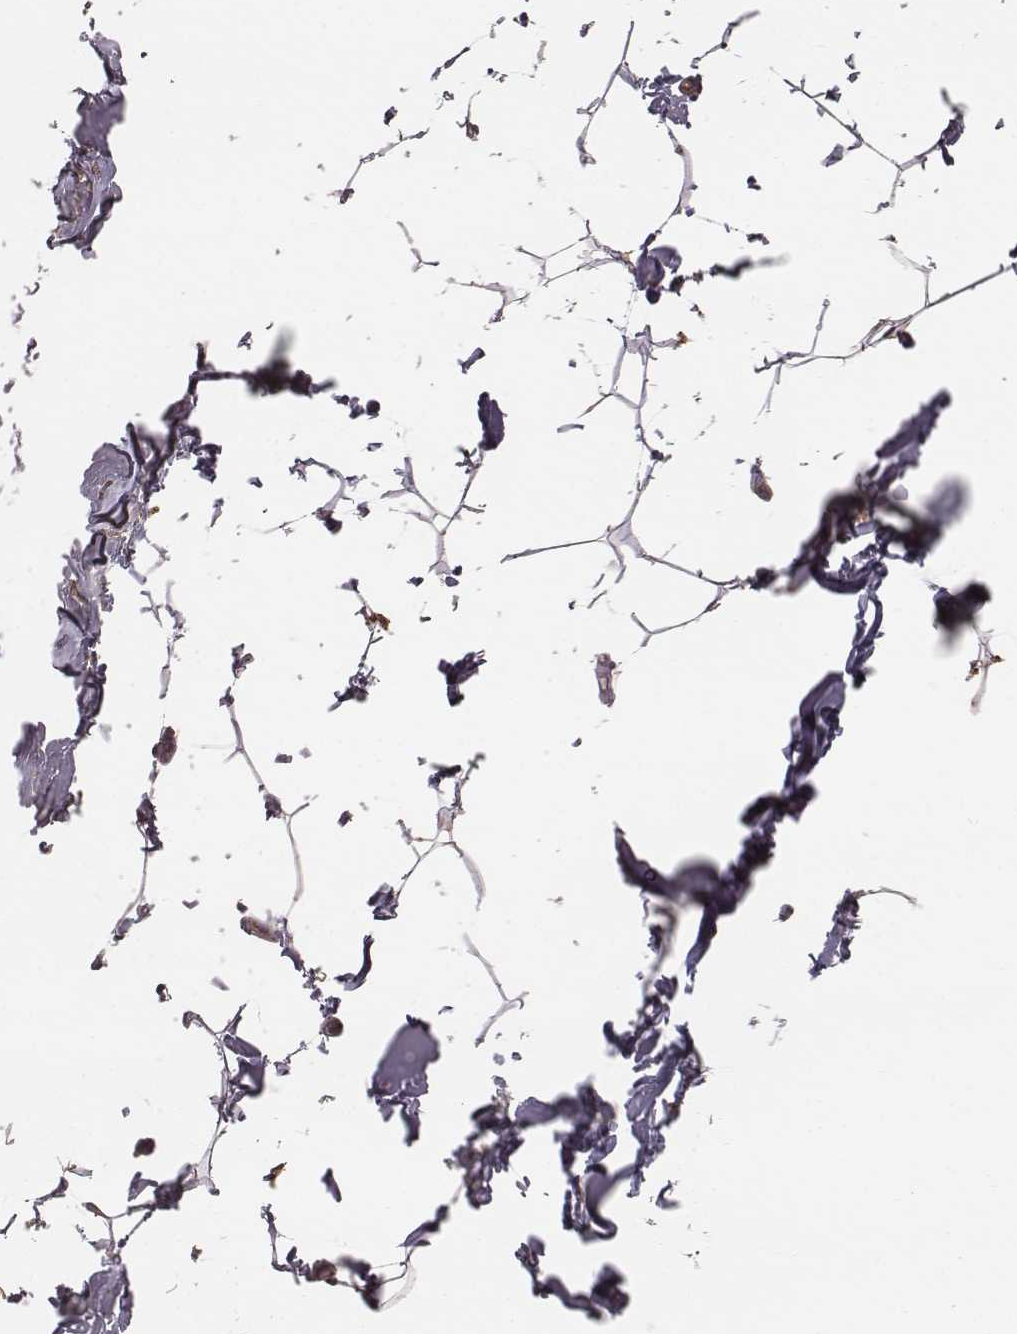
{"staining": {"intensity": "moderate", "quantity": ">75%", "location": "cytoplasmic/membranous"}, "tissue": "breast", "cell_type": "Adipocytes", "image_type": "normal", "snomed": [{"axis": "morphology", "description": "Normal tissue, NOS"}, {"axis": "topography", "description": "Breast"}], "caption": "Moderate cytoplasmic/membranous protein staining is appreciated in approximately >75% of adipocytes in breast. (DAB (3,3'-diaminobenzidine) IHC, brown staining for protein, blue staining for nuclei).", "gene": "PDCD2L", "patient": {"sex": "female", "age": 32}}